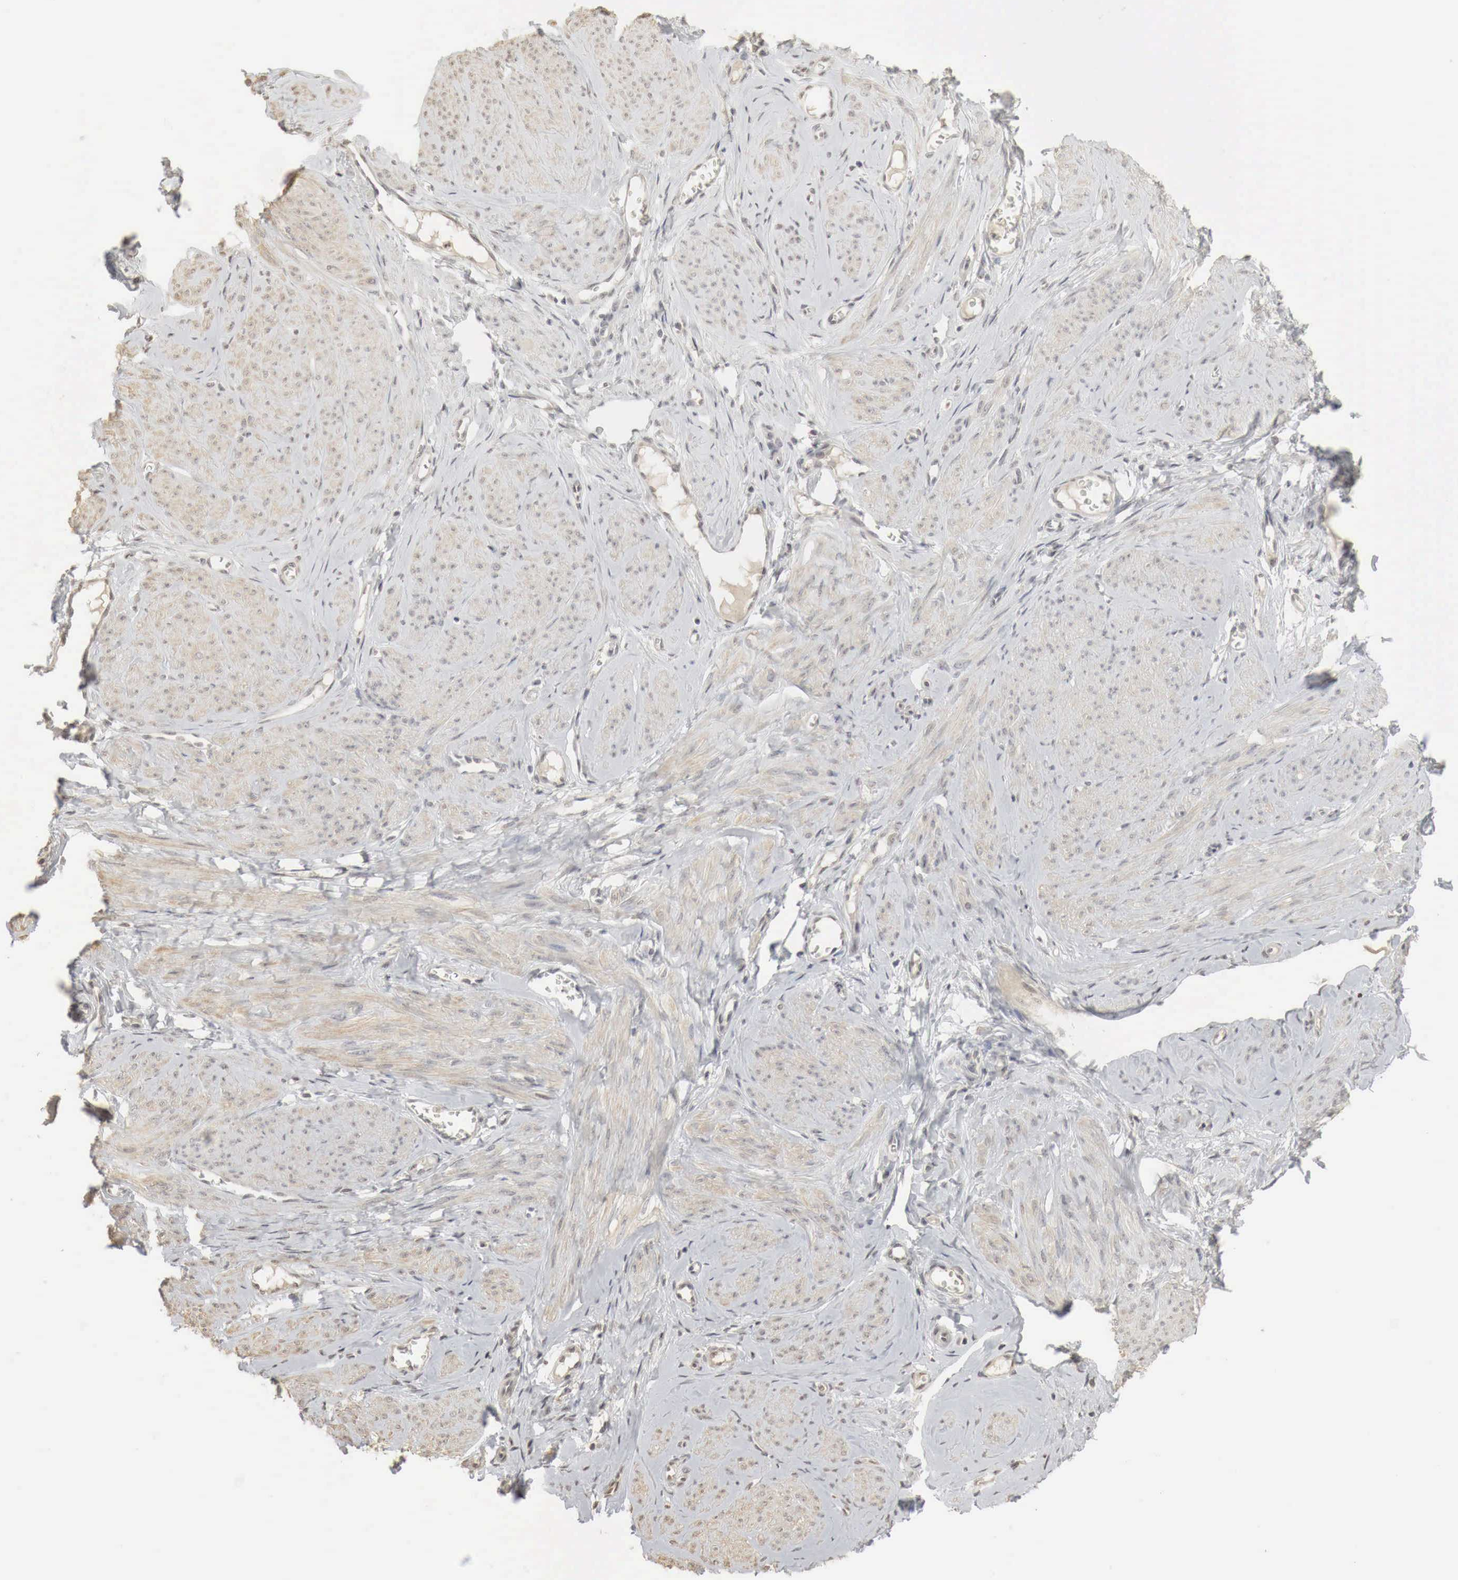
{"staining": {"intensity": "weak", "quantity": "25%-75%", "location": "cytoplasmic/membranous"}, "tissue": "smooth muscle", "cell_type": "Smooth muscle cells", "image_type": "normal", "snomed": [{"axis": "morphology", "description": "Normal tissue, NOS"}, {"axis": "topography", "description": "Uterus"}], "caption": "High-magnification brightfield microscopy of benign smooth muscle stained with DAB (brown) and counterstained with hematoxylin (blue). smooth muscle cells exhibit weak cytoplasmic/membranous staining is present in approximately25%-75% of cells.", "gene": "ERBB4", "patient": {"sex": "female", "age": 45}}